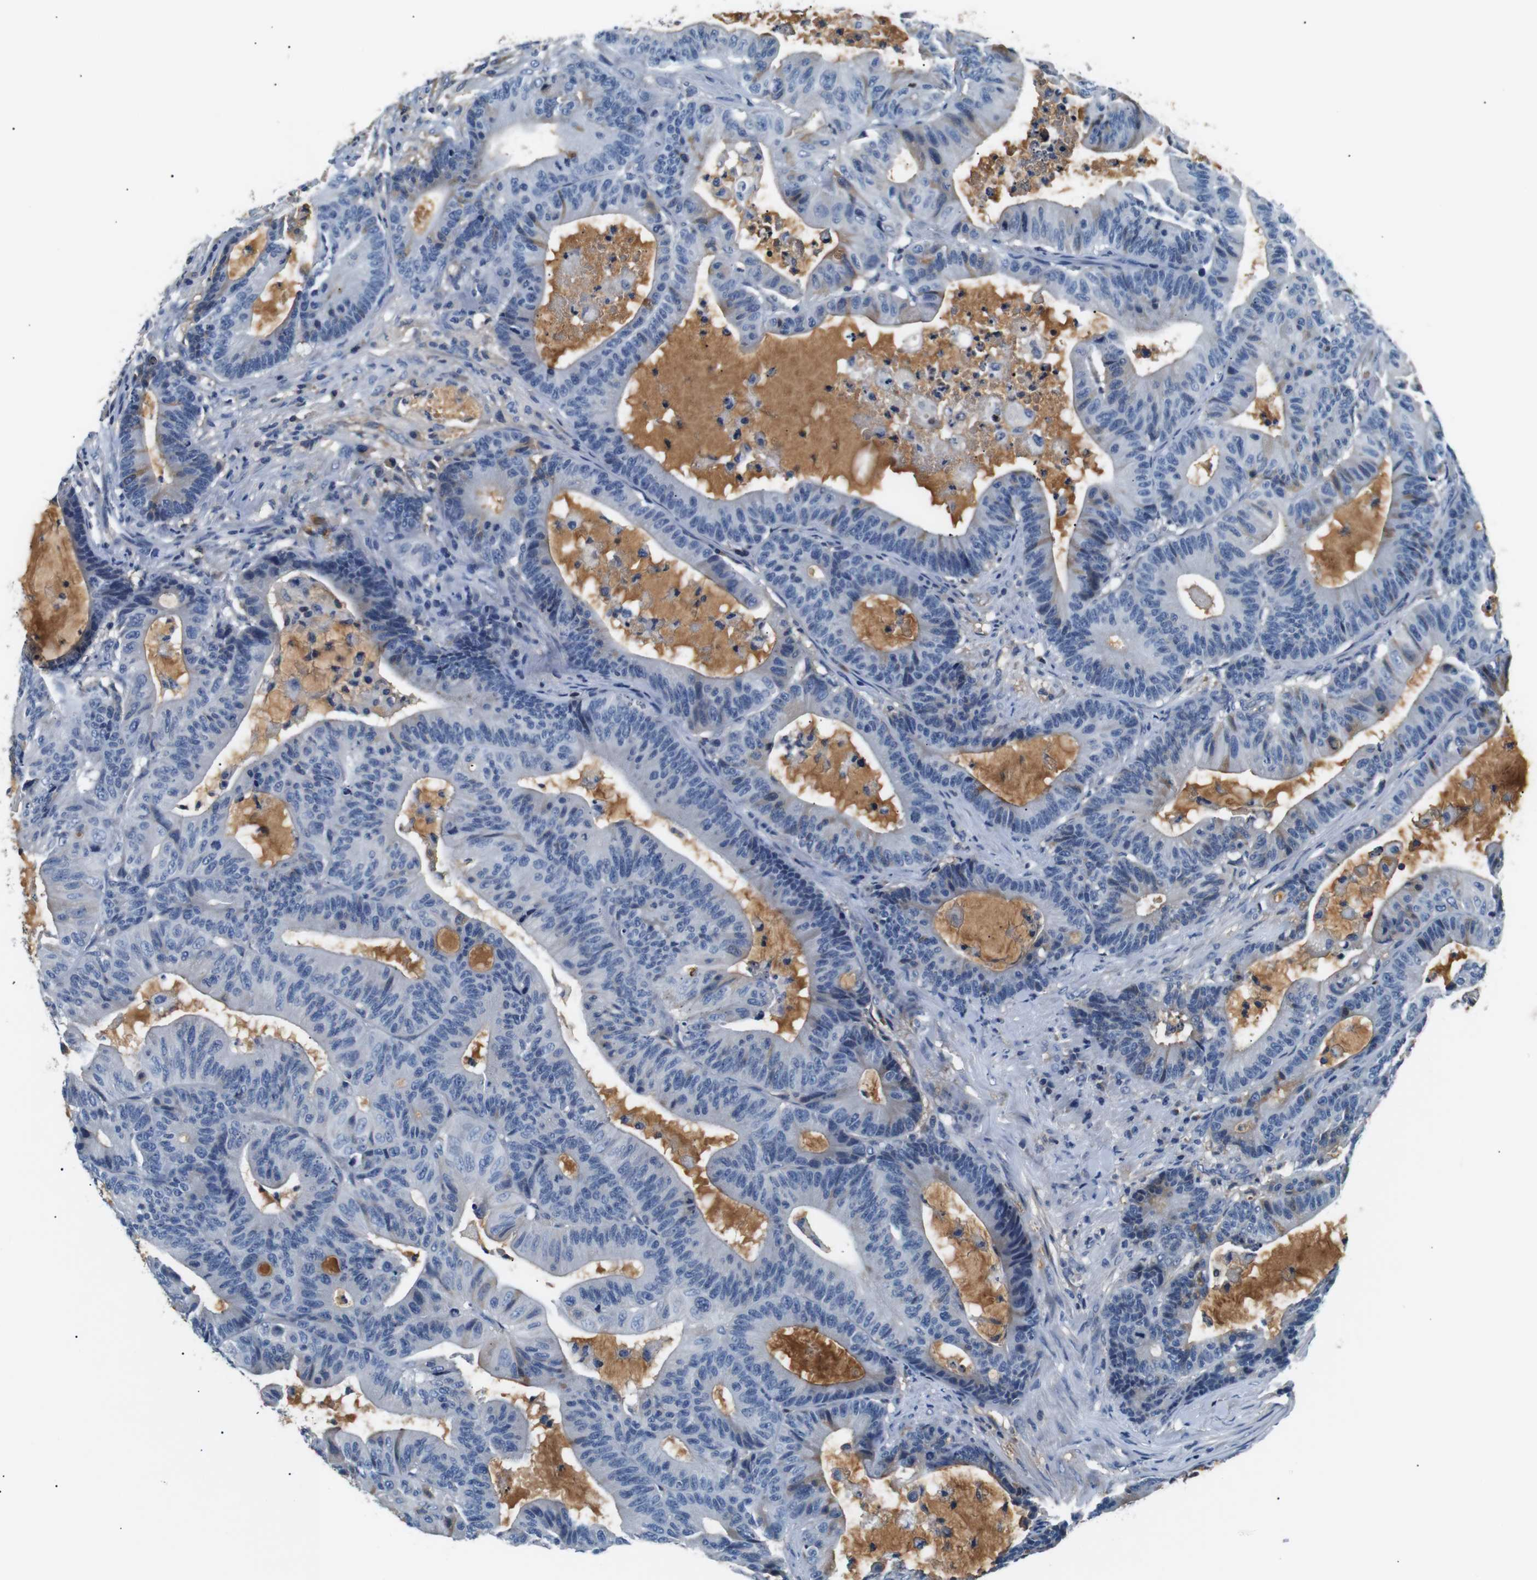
{"staining": {"intensity": "weak", "quantity": "<25%", "location": "cytoplasmic/membranous"}, "tissue": "colorectal cancer", "cell_type": "Tumor cells", "image_type": "cancer", "snomed": [{"axis": "morphology", "description": "Adenocarcinoma, NOS"}, {"axis": "topography", "description": "Colon"}], "caption": "This is an immunohistochemistry histopathology image of colorectal cancer (adenocarcinoma). There is no positivity in tumor cells.", "gene": "LHCGR", "patient": {"sex": "female", "age": 84}}